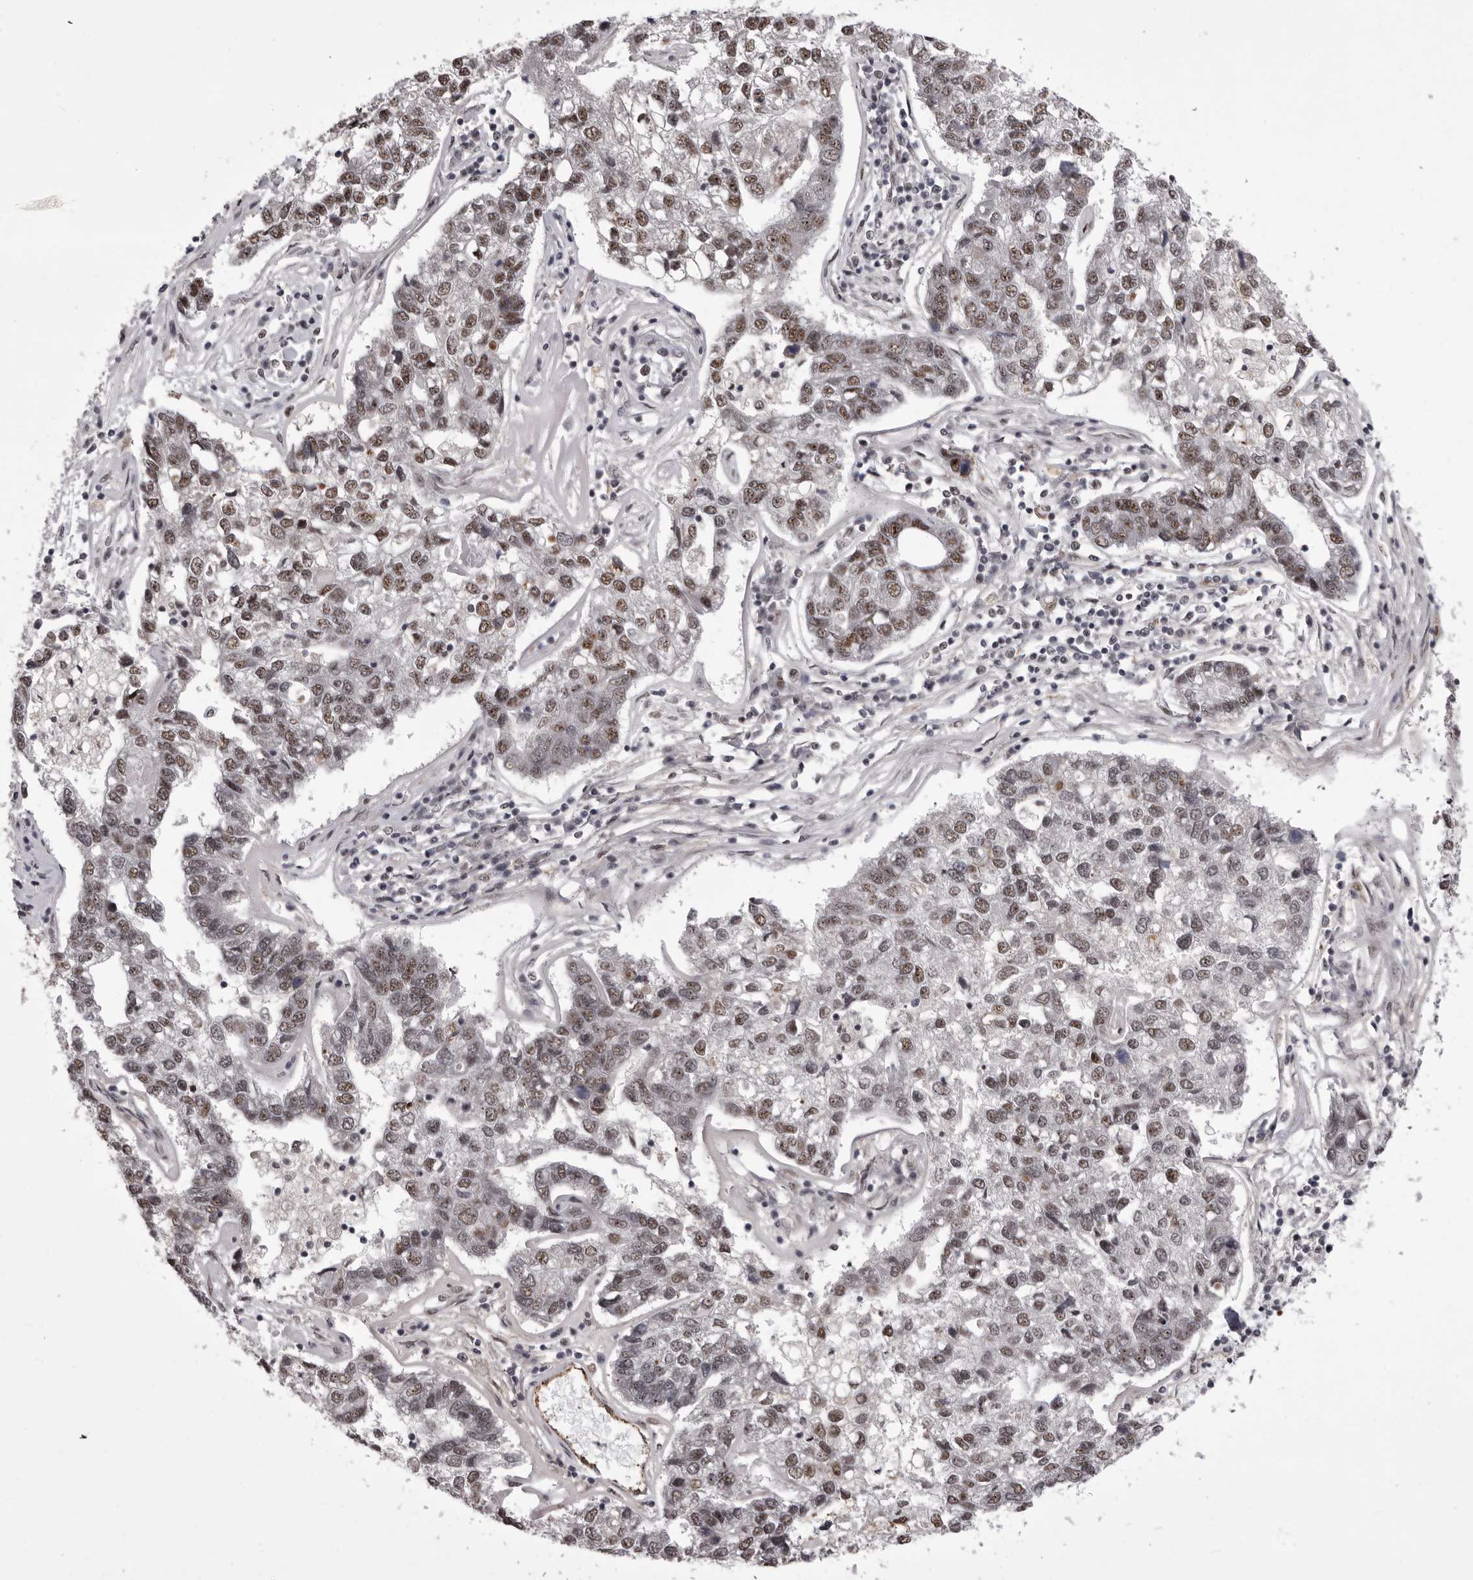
{"staining": {"intensity": "weak", "quantity": ">75%", "location": "nuclear"}, "tissue": "pancreatic cancer", "cell_type": "Tumor cells", "image_type": "cancer", "snomed": [{"axis": "morphology", "description": "Adenocarcinoma, NOS"}, {"axis": "topography", "description": "Pancreas"}], "caption": "Protein expression by immunohistochemistry reveals weak nuclear staining in about >75% of tumor cells in pancreatic cancer.", "gene": "PRPF3", "patient": {"sex": "female", "age": 61}}